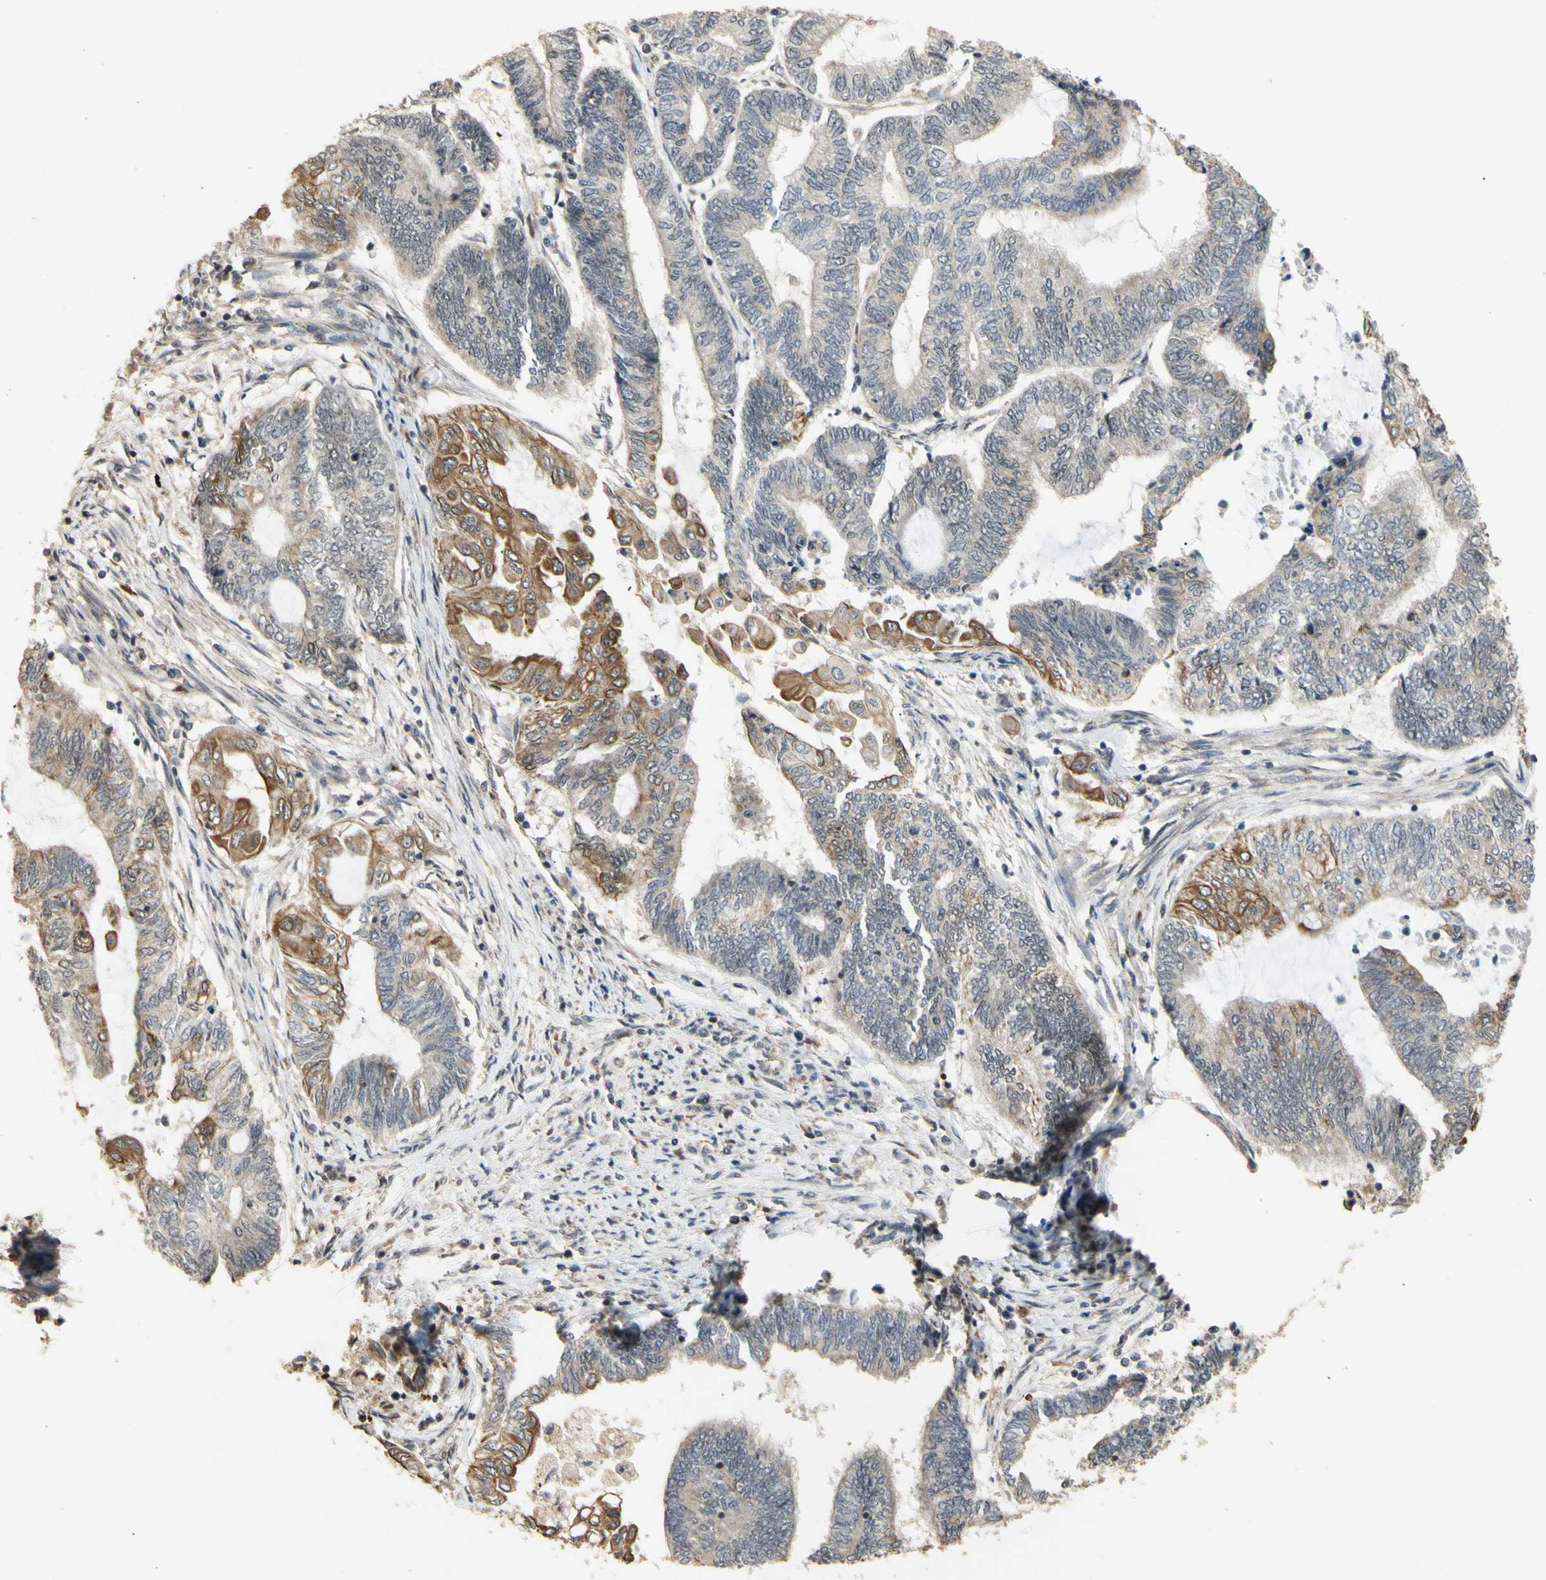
{"staining": {"intensity": "moderate", "quantity": "<25%", "location": "cytoplasmic/membranous"}, "tissue": "endometrial cancer", "cell_type": "Tumor cells", "image_type": "cancer", "snomed": [{"axis": "morphology", "description": "Adenocarcinoma, NOS"}, {"axis": "topography", "description": "Uterus"}, {"axis": "topography", "description": "Endometrium"}], "caption": "This is an image of immunohistochemistry staining of endometrial cancer (adenocarcinoma), which shows moderate positivity in the cytoplasmic/membranous of tumor cells.", "gene": "GTF2E2", "patient": {"sex": "female", "age": 70}}